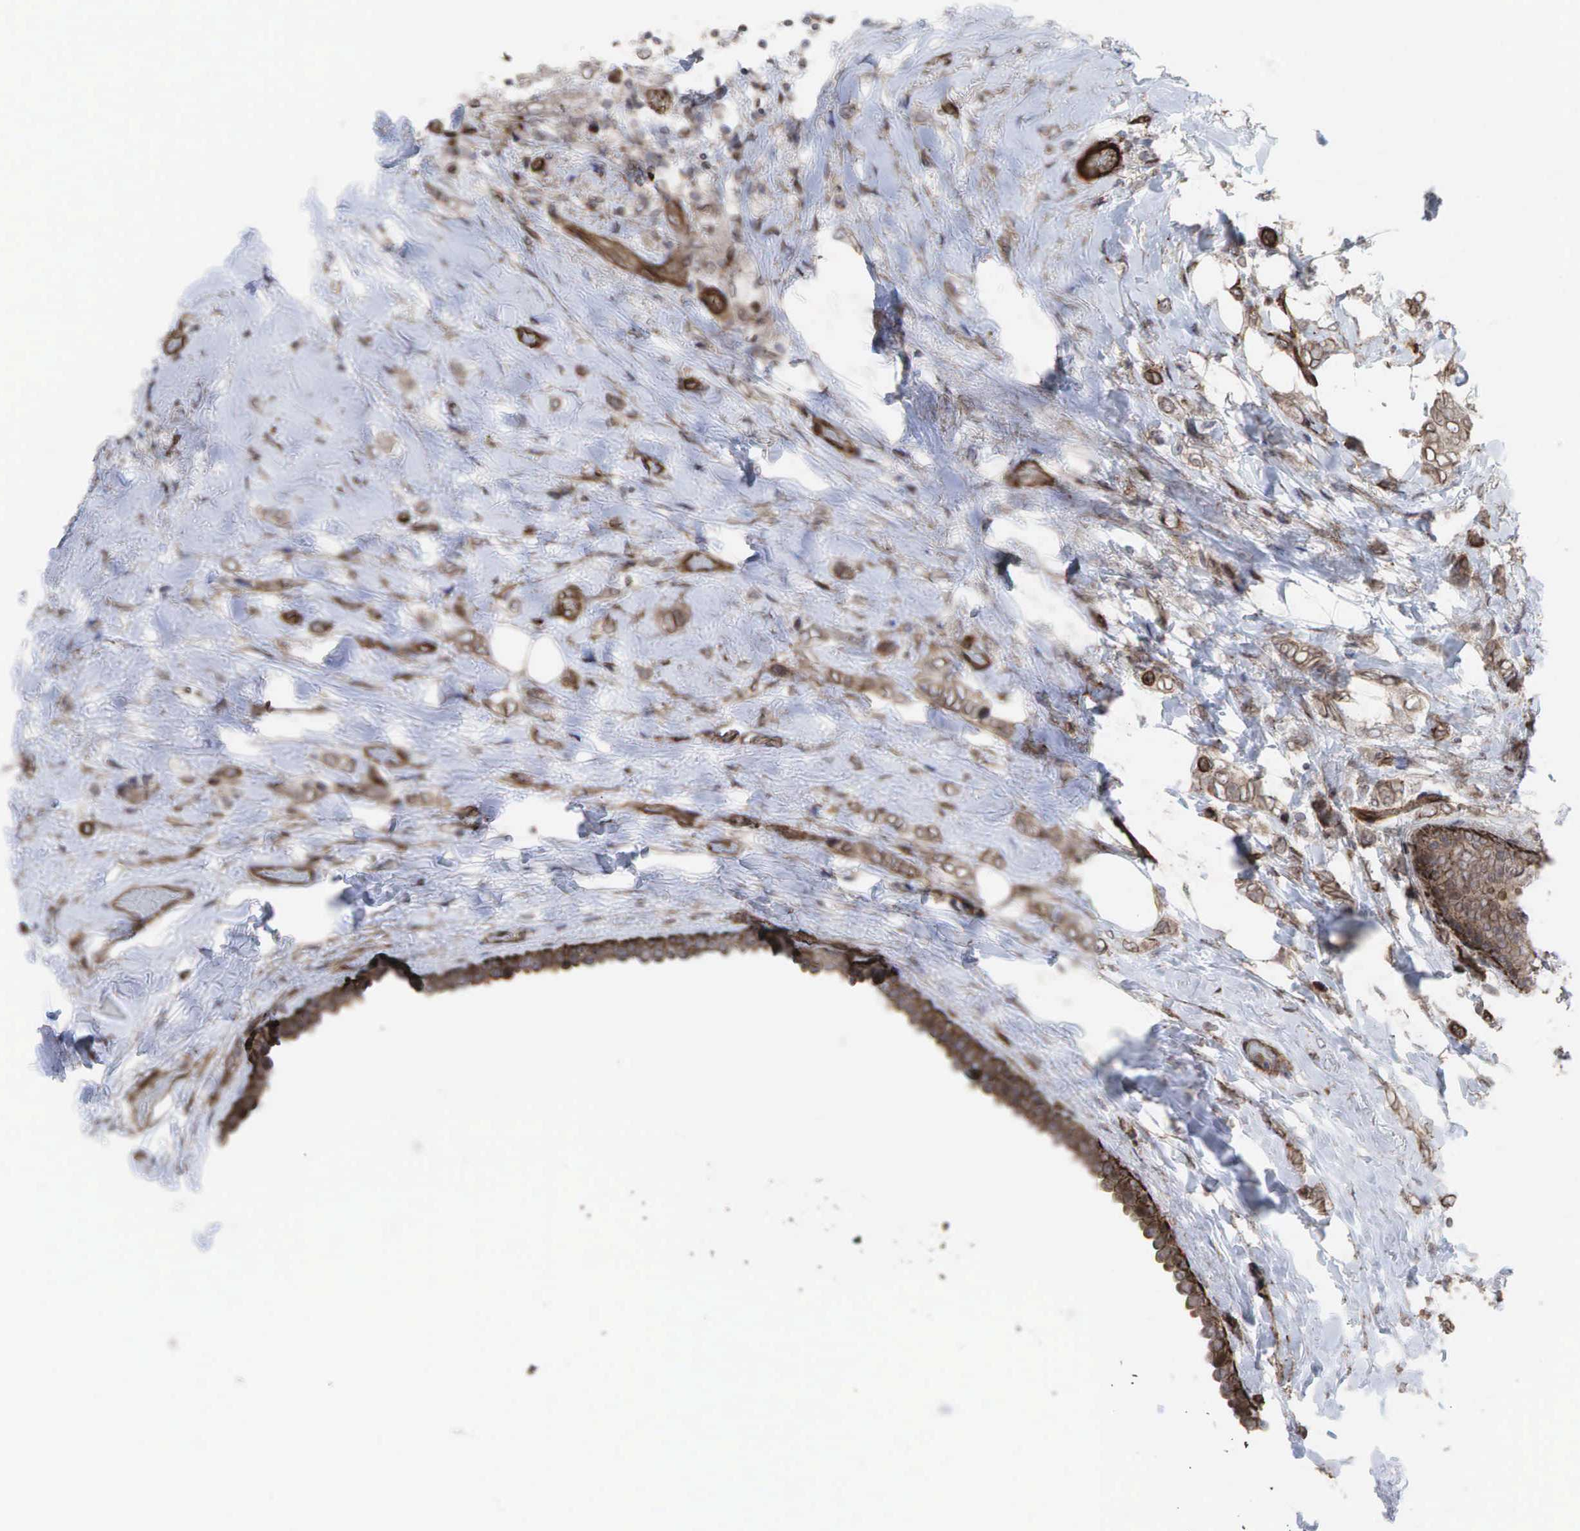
{"staining": {"intensity": "weak", "quantity": ">75%", "location": "cytoplasmic/membranous"}, "tissue": "breast cancer", "cell_type": "Tumor cells", "image_type": "cancer", "snomed": [{"axis": "morphology", "description": "Duct carcinoma"}, {"axis": "topography", "description": "Breast"}], "caption": "Immunohistochemistry (IHC) of human breast cancer (intraductal carcinoma) reveals low levels of weak cytoplasmic/membranous positivity in approximately >75% of tumor cells.", "gene": "GPRASP1", "patient": {"sex": "female", "age": 72}}